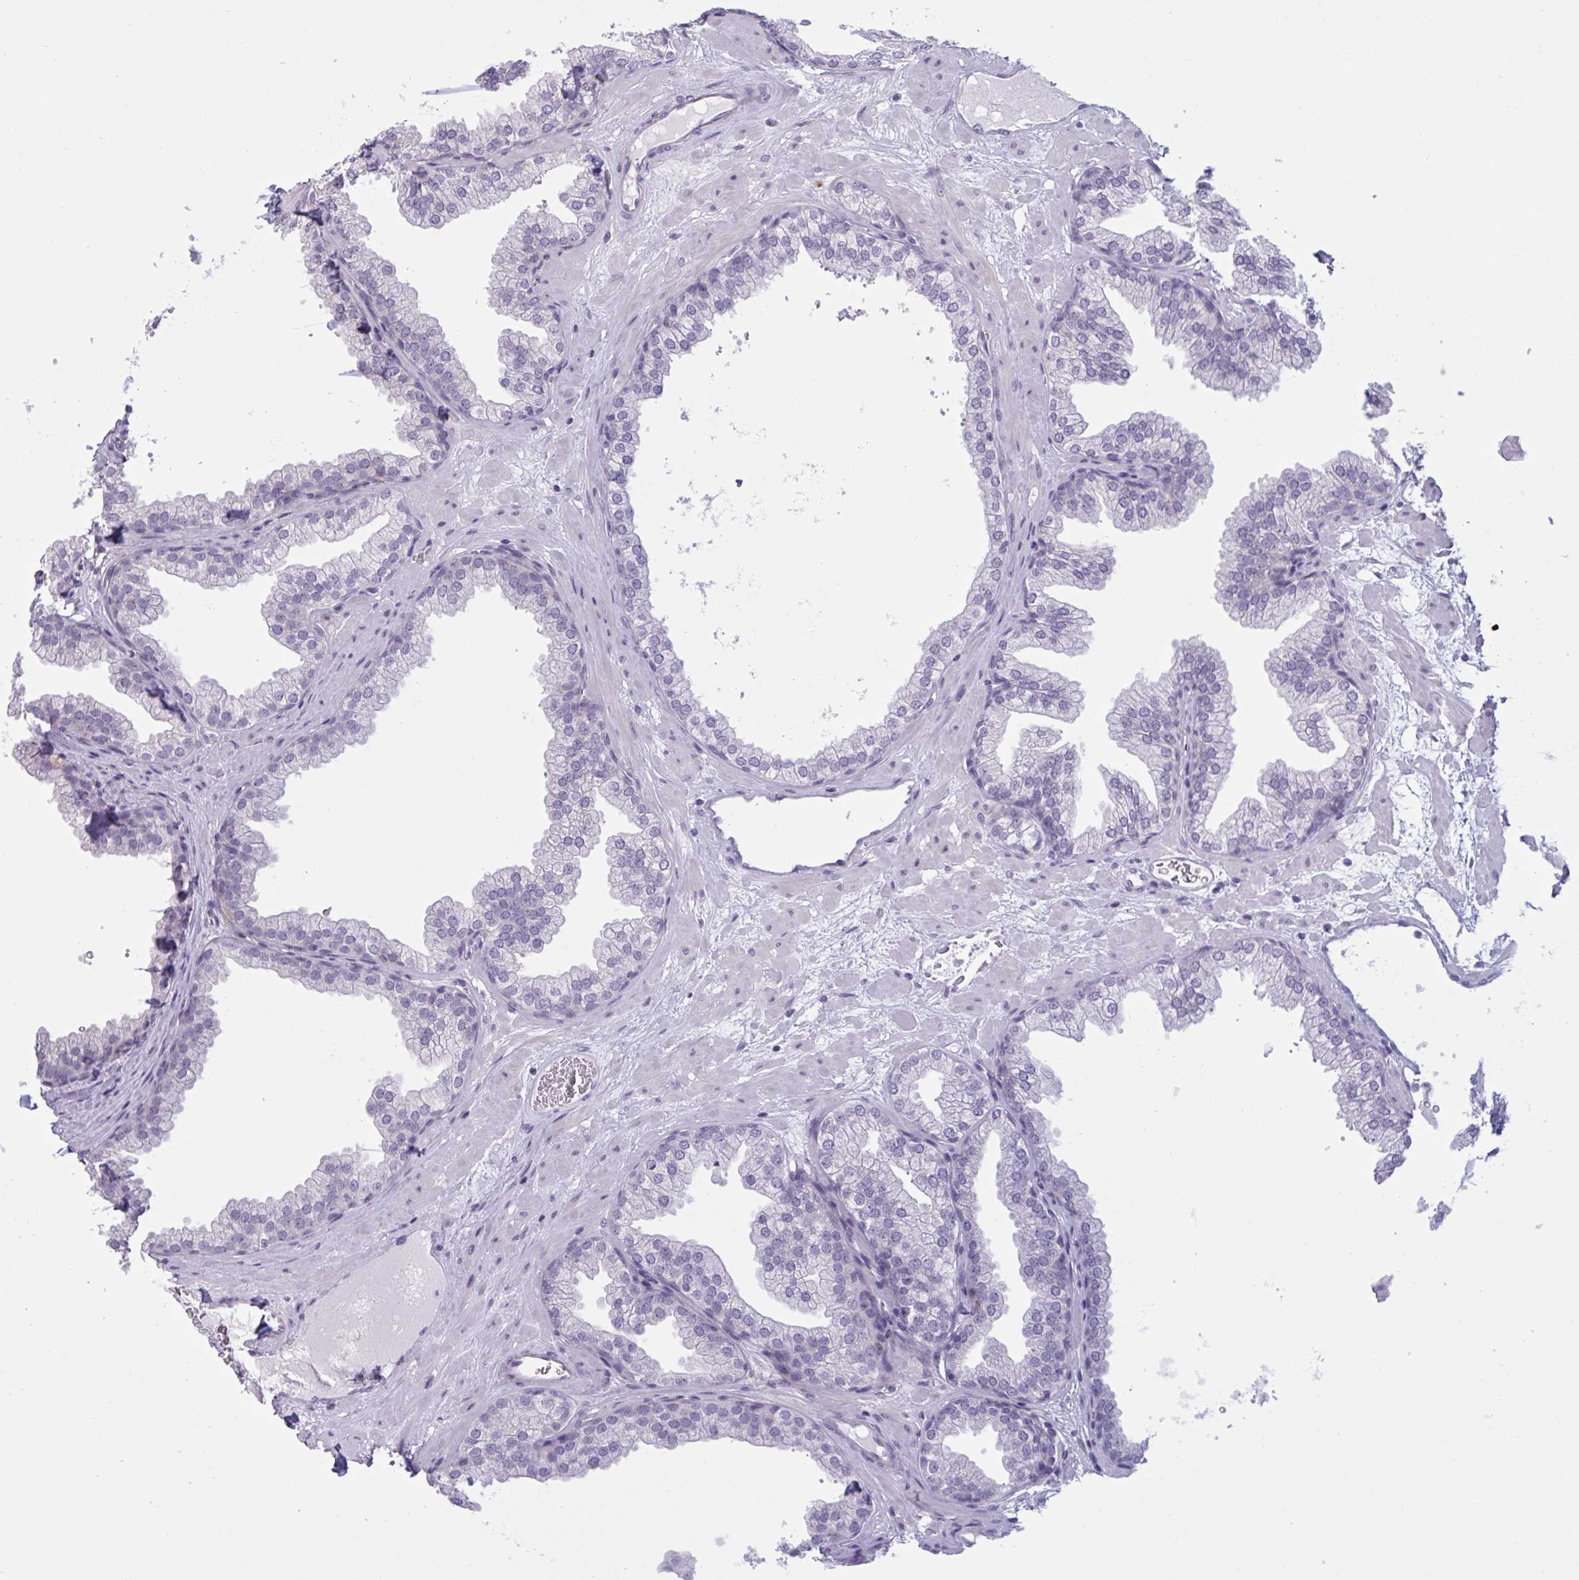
{"staining": {"intensity": "negative", "quantity": "none", "location": "none"}, "tissue": "prostate", "cell_type": "Glandular cells", "image_type": "normal", "snomed": [{"axis": "morphology", "description": "Normal tissue, NOS"}, {"axis": "topography", "description": "Prostate"}], "caption": "Prostate stained for a protein using IHC reveals no staining glandular cells.", "gene": "HSD11B2", "patient": {"sex": "male", "age": 37}}